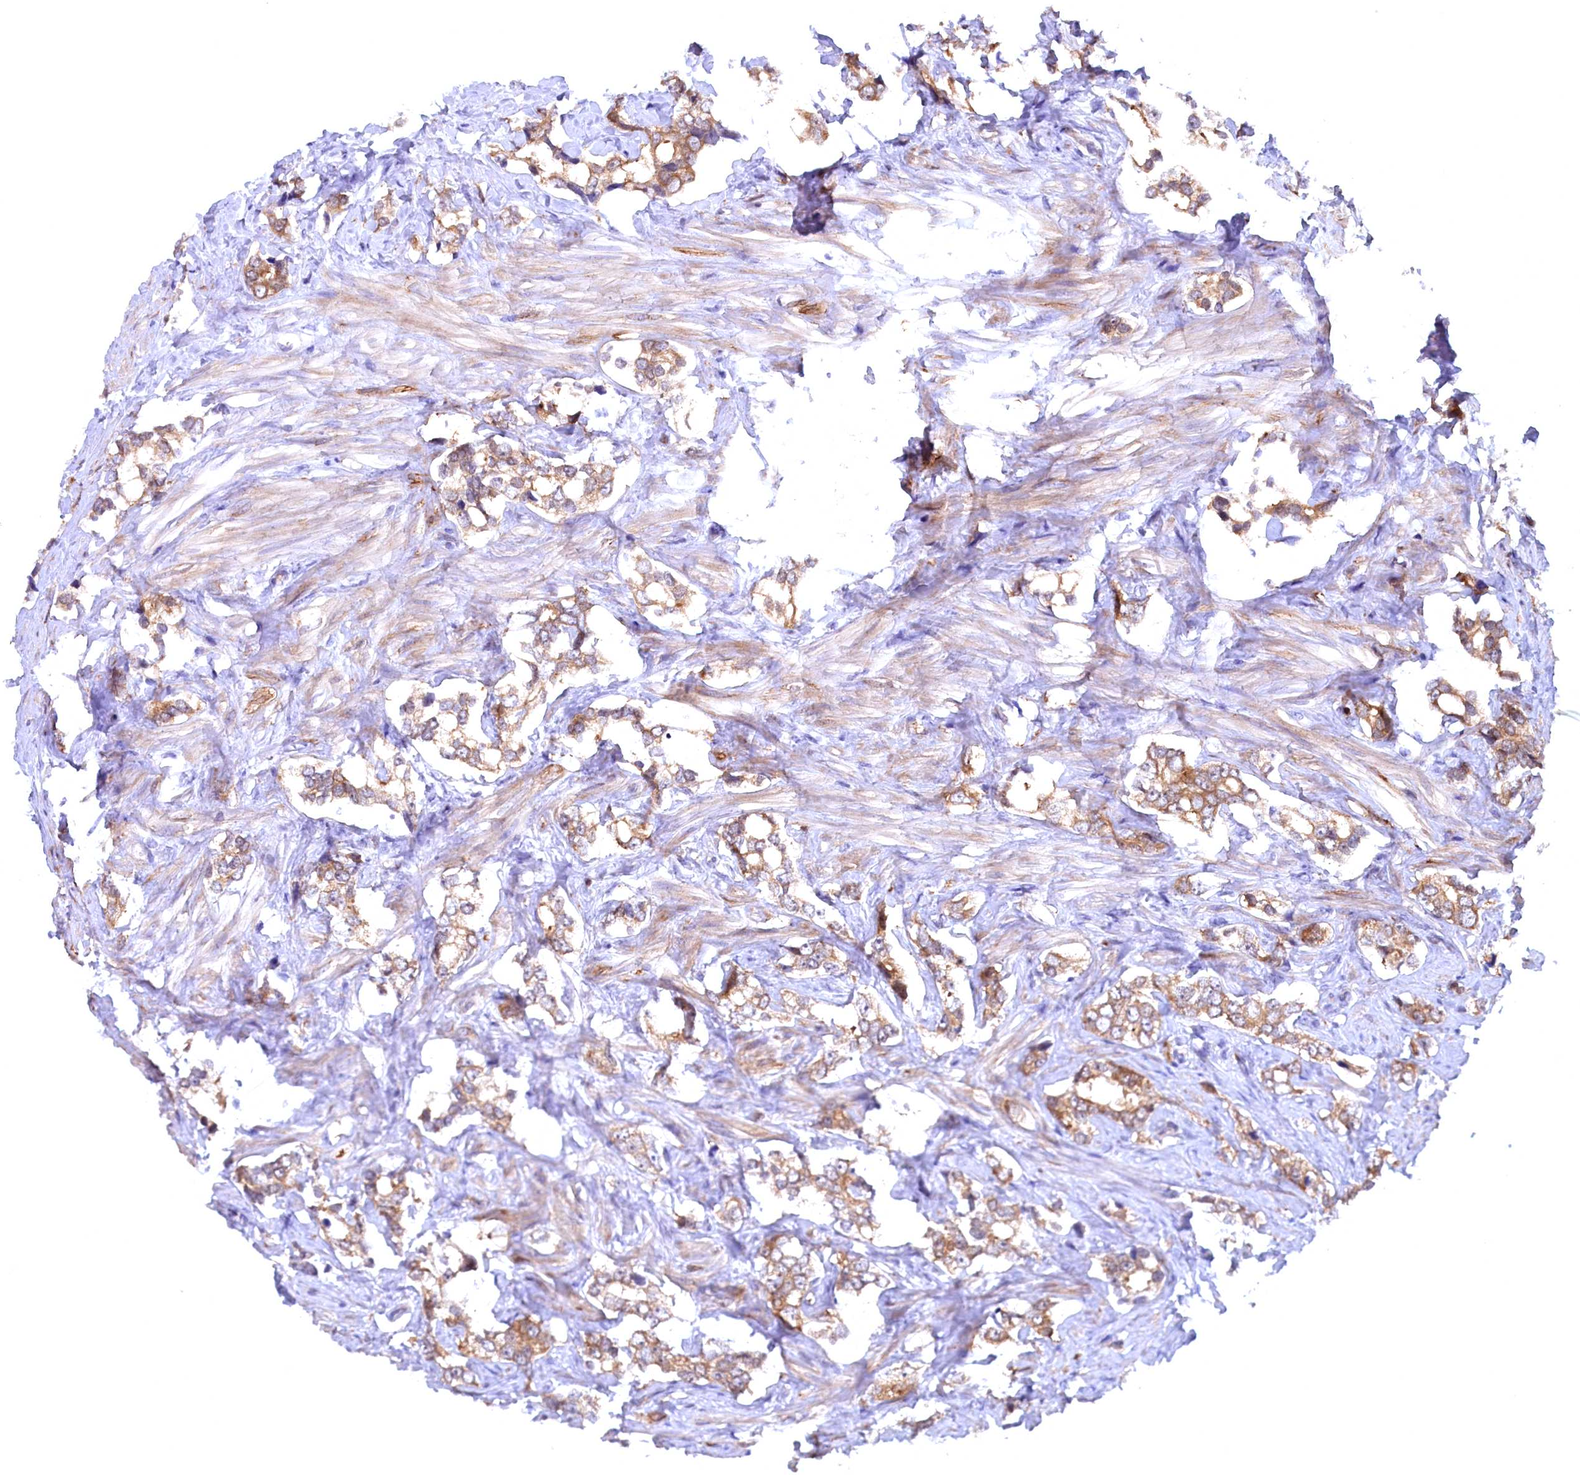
{"staining": {"intensity": "moderate", "quantity": ">75%", "location": "cytoplasmic/membranous"}, "tissue": "prostate cancer", "cell_type": "Tumor cells", "image_type": "cancer", "snomed": [{"axis": "morphology", "description": "Adenocarcinoma, High grade"}, {"axis": "topography", "description": "Prostate"}], "caption": "Immunohistochemical staining of human high-grade adenocarcinoma (prostate) demonstrates medium levels of moderate cytoplasmic/membranous positivity in approximately >75% of tumor cells.", "gene": "JPT2", "patient": {"sex": "male", "age": 66}}